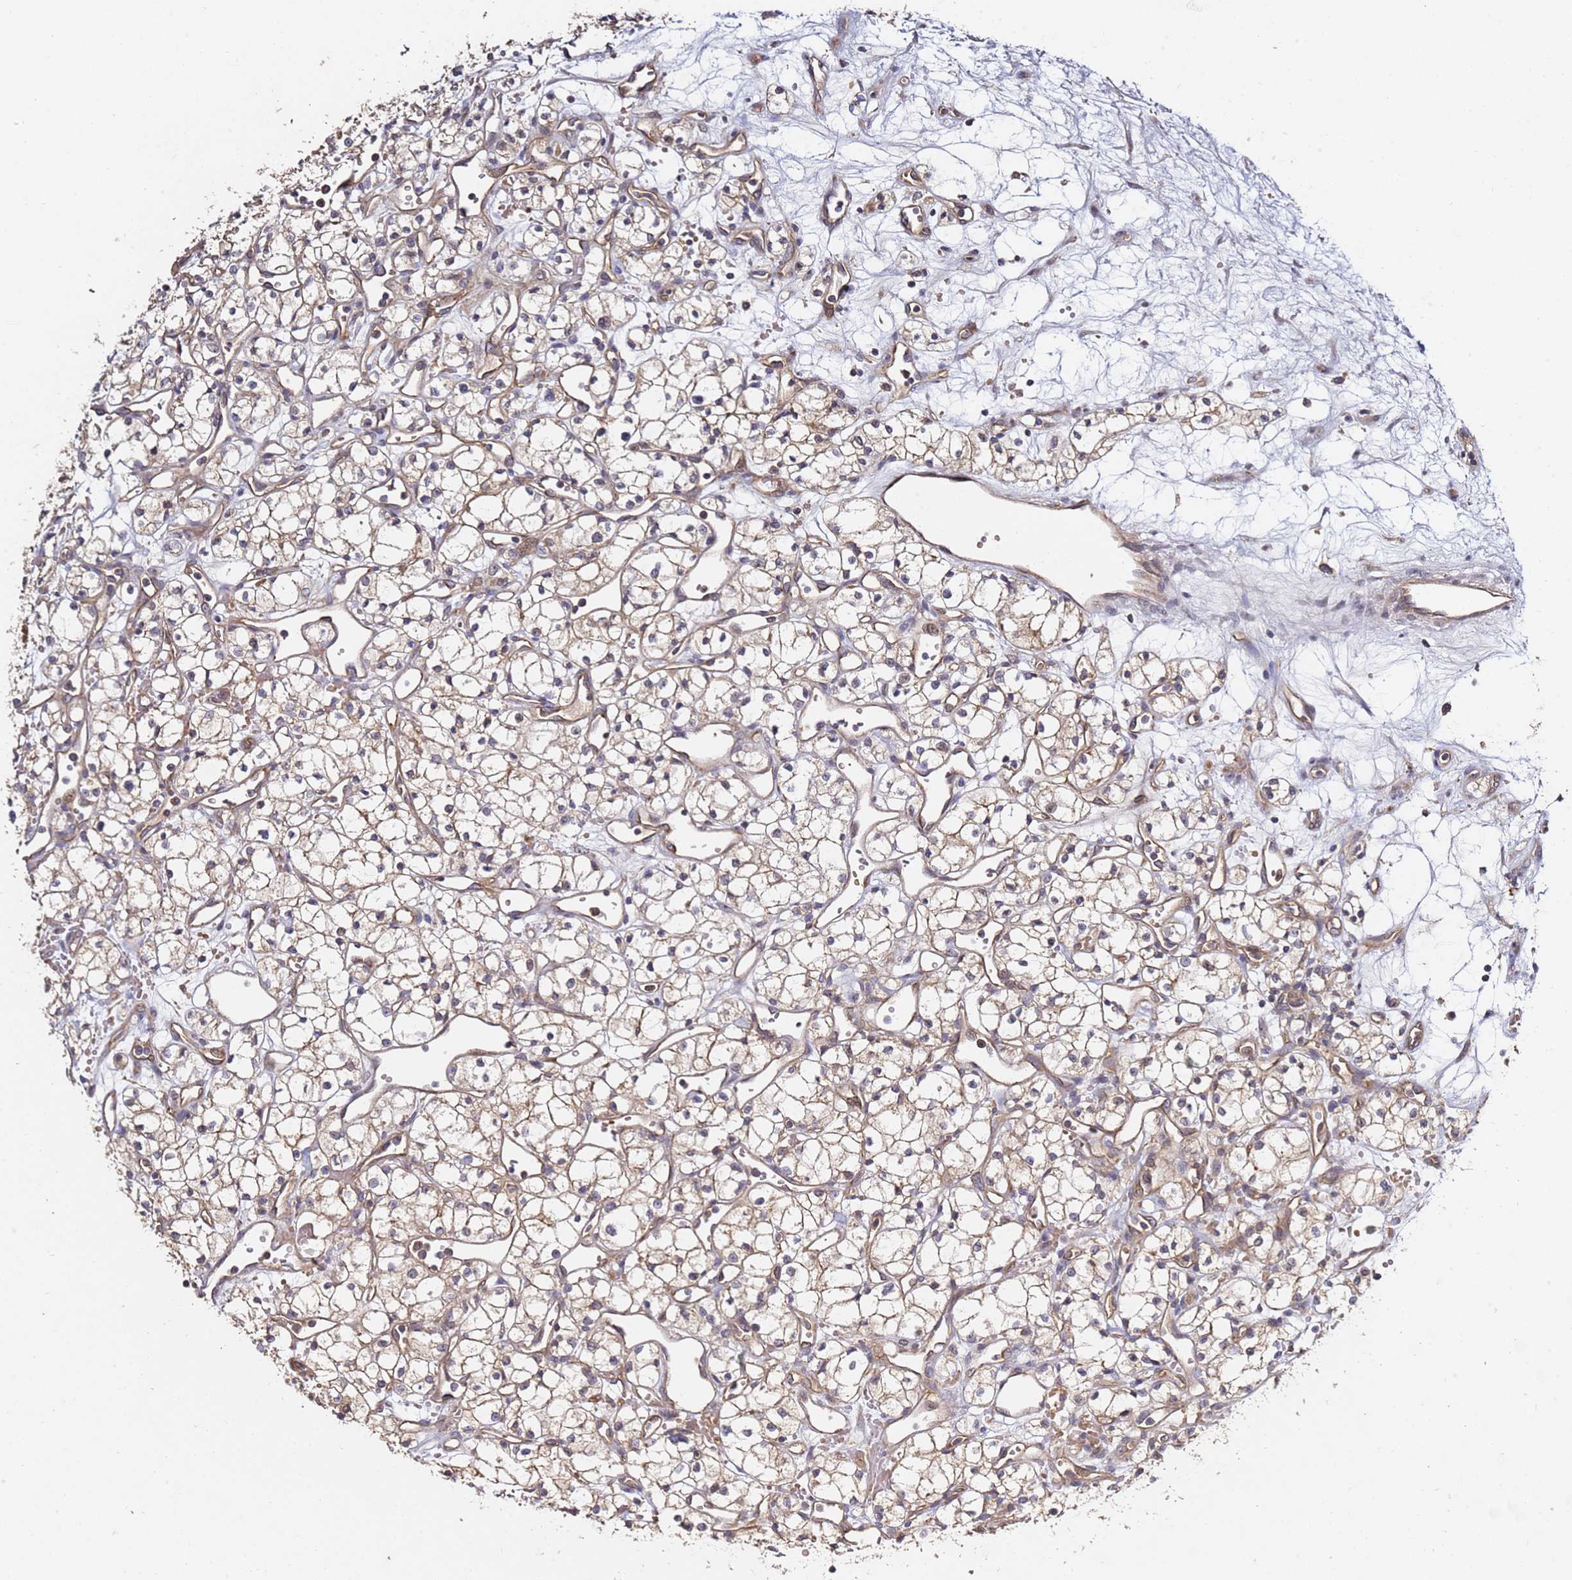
{"staining": {"intensity": "weak", "quantity": "25%-75%", "location": "cytoplasmic/membranous"}, "tissue": "renal cancer", "cell_type": "Tumor cells", "image_type": "cancer", "snomed": [{"axis": "morphology", "description": "Adenocarcinoma, NOS"}, {"axis": "topography", "description": "Kidney"}], "caption": "This is a photomicrograph of IHC staining of renal cancer, which shows weak staining in the cytoplasmic/membranous of tumor cells.", "gene": "OSBPL2", "patient": {"sex": "male", "age": 59}}